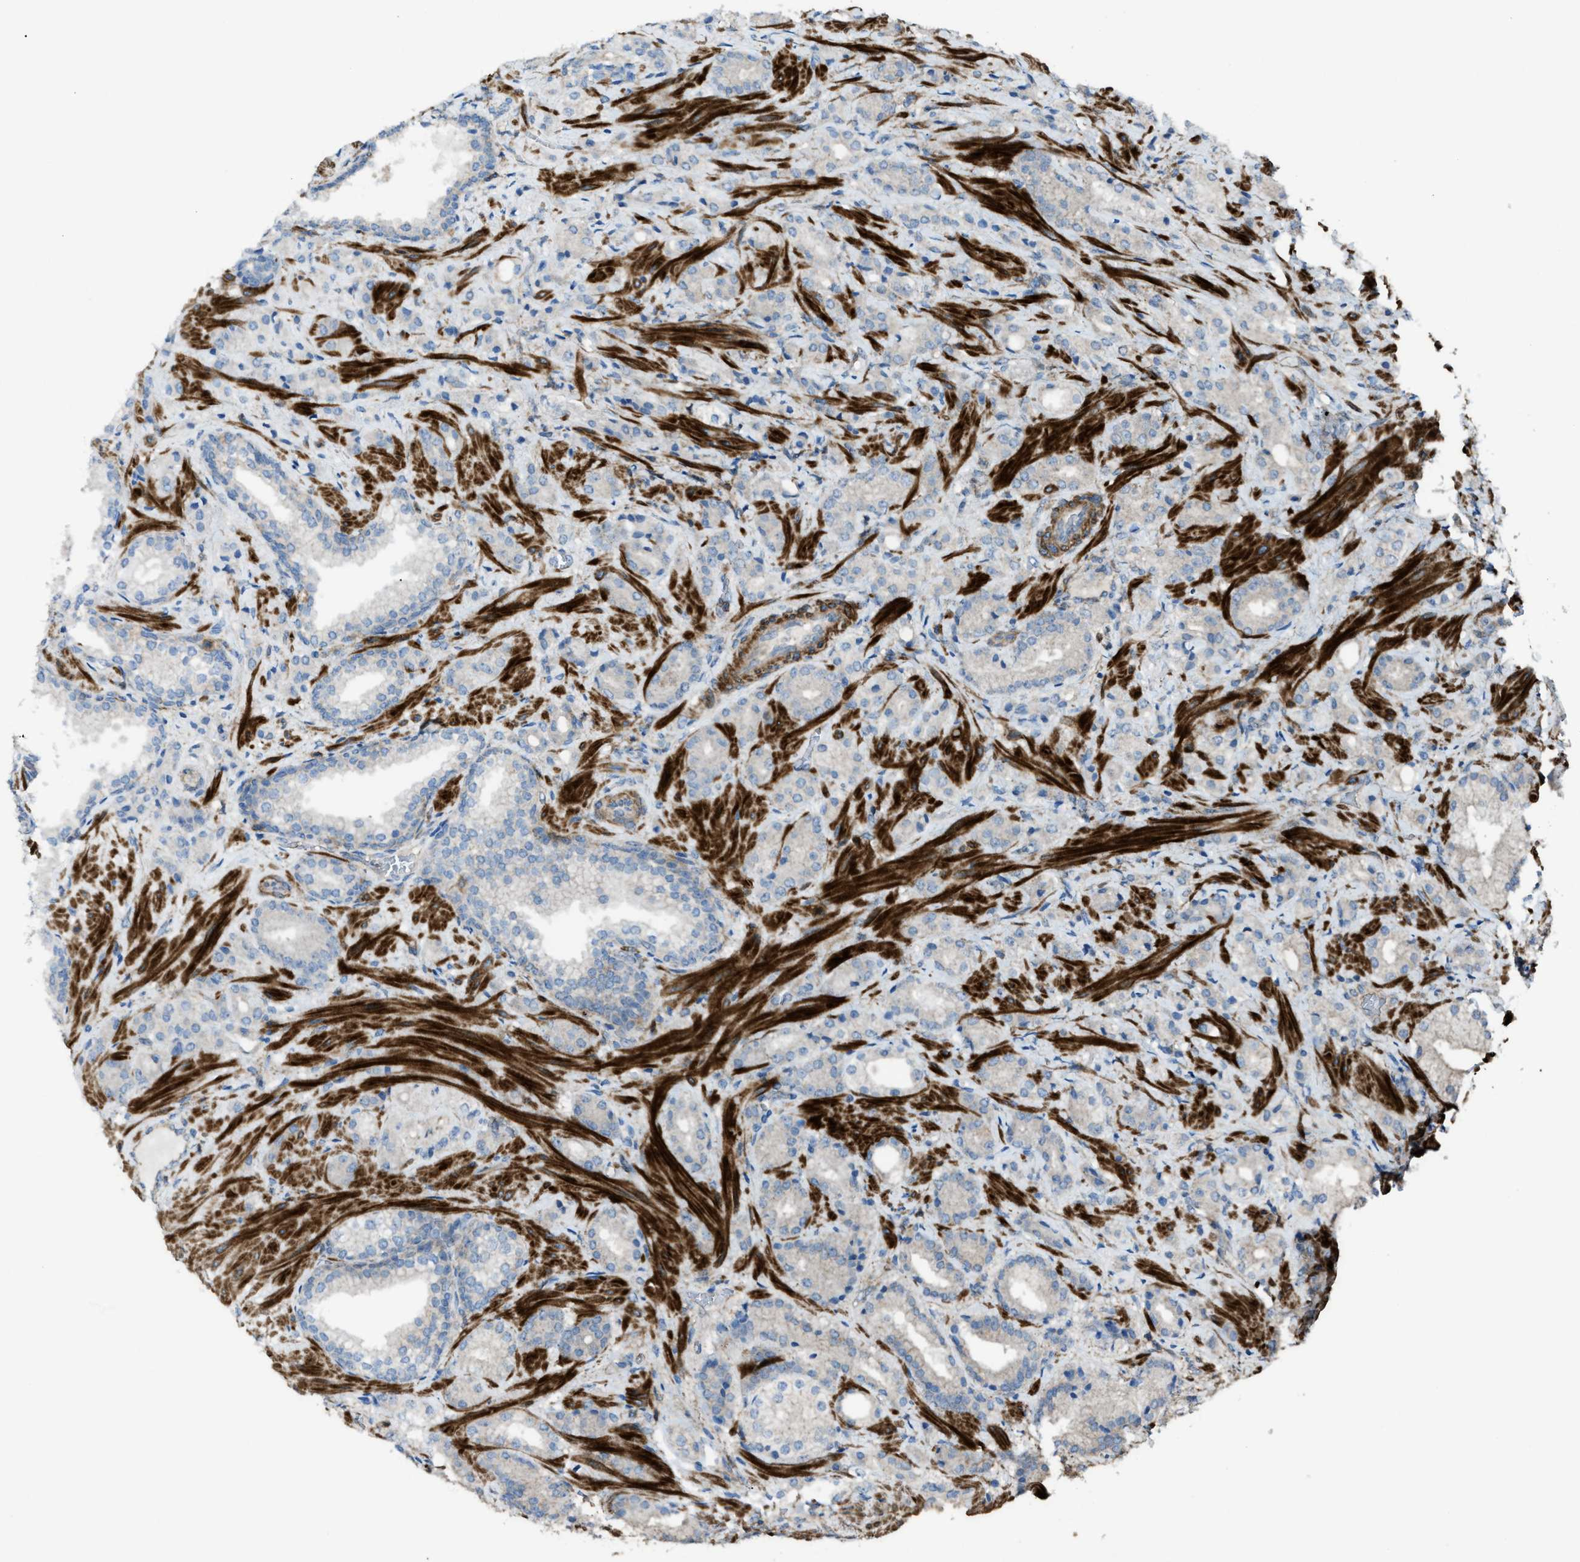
{"staining": {"intensity": "negative", "quantity": "none", "location": "none"}, "tissue": "prostate cancer", "cell_type": "Tumor cells", "image_type": "cancer", "snomed": [{"axis": "morphology", "description": "Adenocarcinoma, High grade"}, {"axis": "topography", "description": "Prostate"}], "caption": "DAB immunohistochemical staining of human prostate cancer reveals no significant staining in tumor cells.", "gene": "NCK2", "patient": {"sex": "male", "age": 64}}